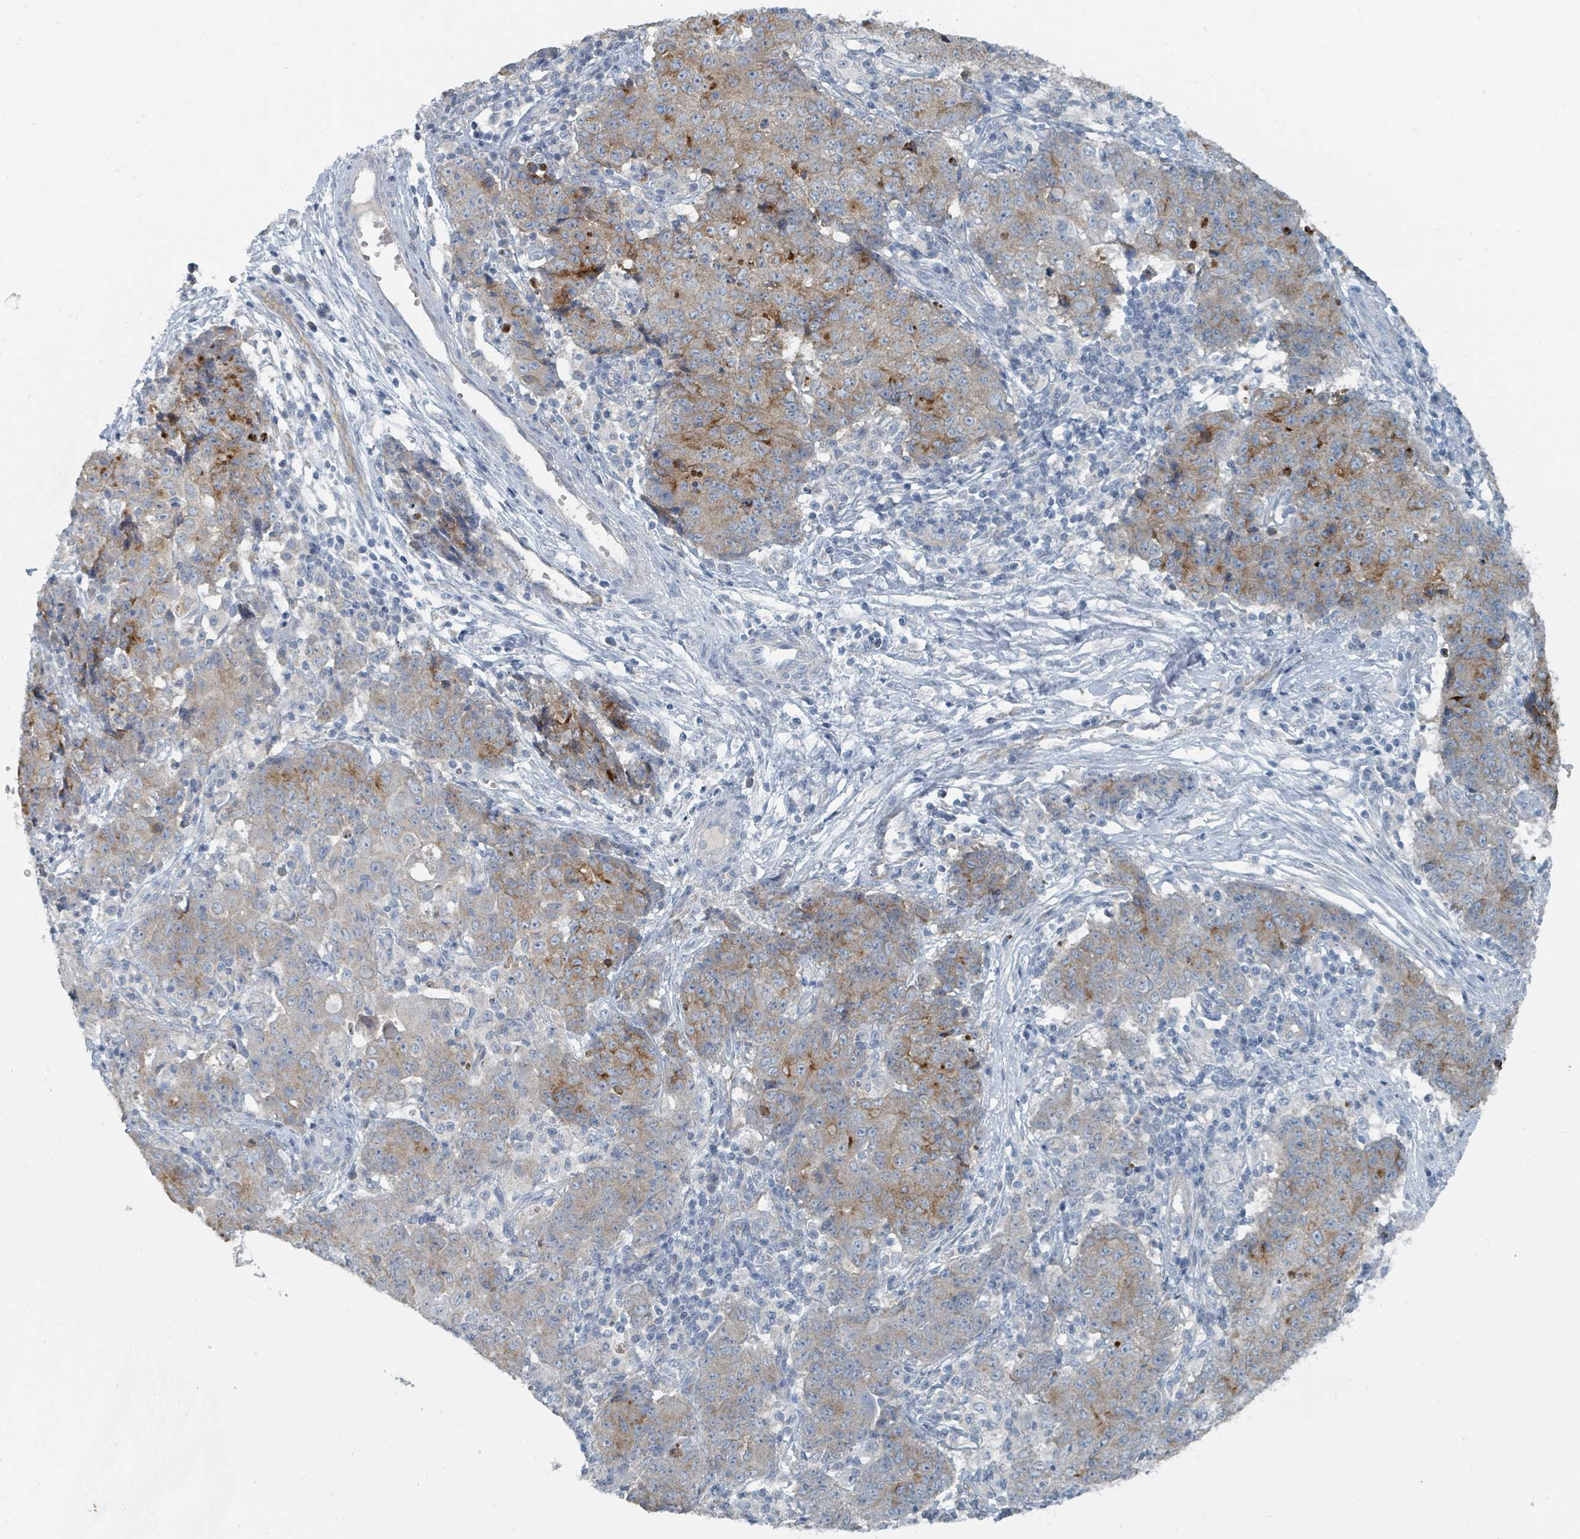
{"staining": {"intensity": "moderate", "quantity": ">75%", "location": "cytoplasmic/membranous"}, "tissue": "ovarian cancer", "cell_type": "Tumor cells", "image_type": "cancer", "snomed": [{"axis": "morphology", "description": "Carcinoma, endometroid"}, {"axis": "topography", "description": "Ovary"}], "caption": "Immunohistochemistry (IHC) of ovarian cancer (endometroid carcinoma) reveals medium levels of moderate cytoplasmic/membranous positivity in approximately >75% of tumor cells.", "gene": "RASA4", "patient": {"sex": "female", "age": 42}}